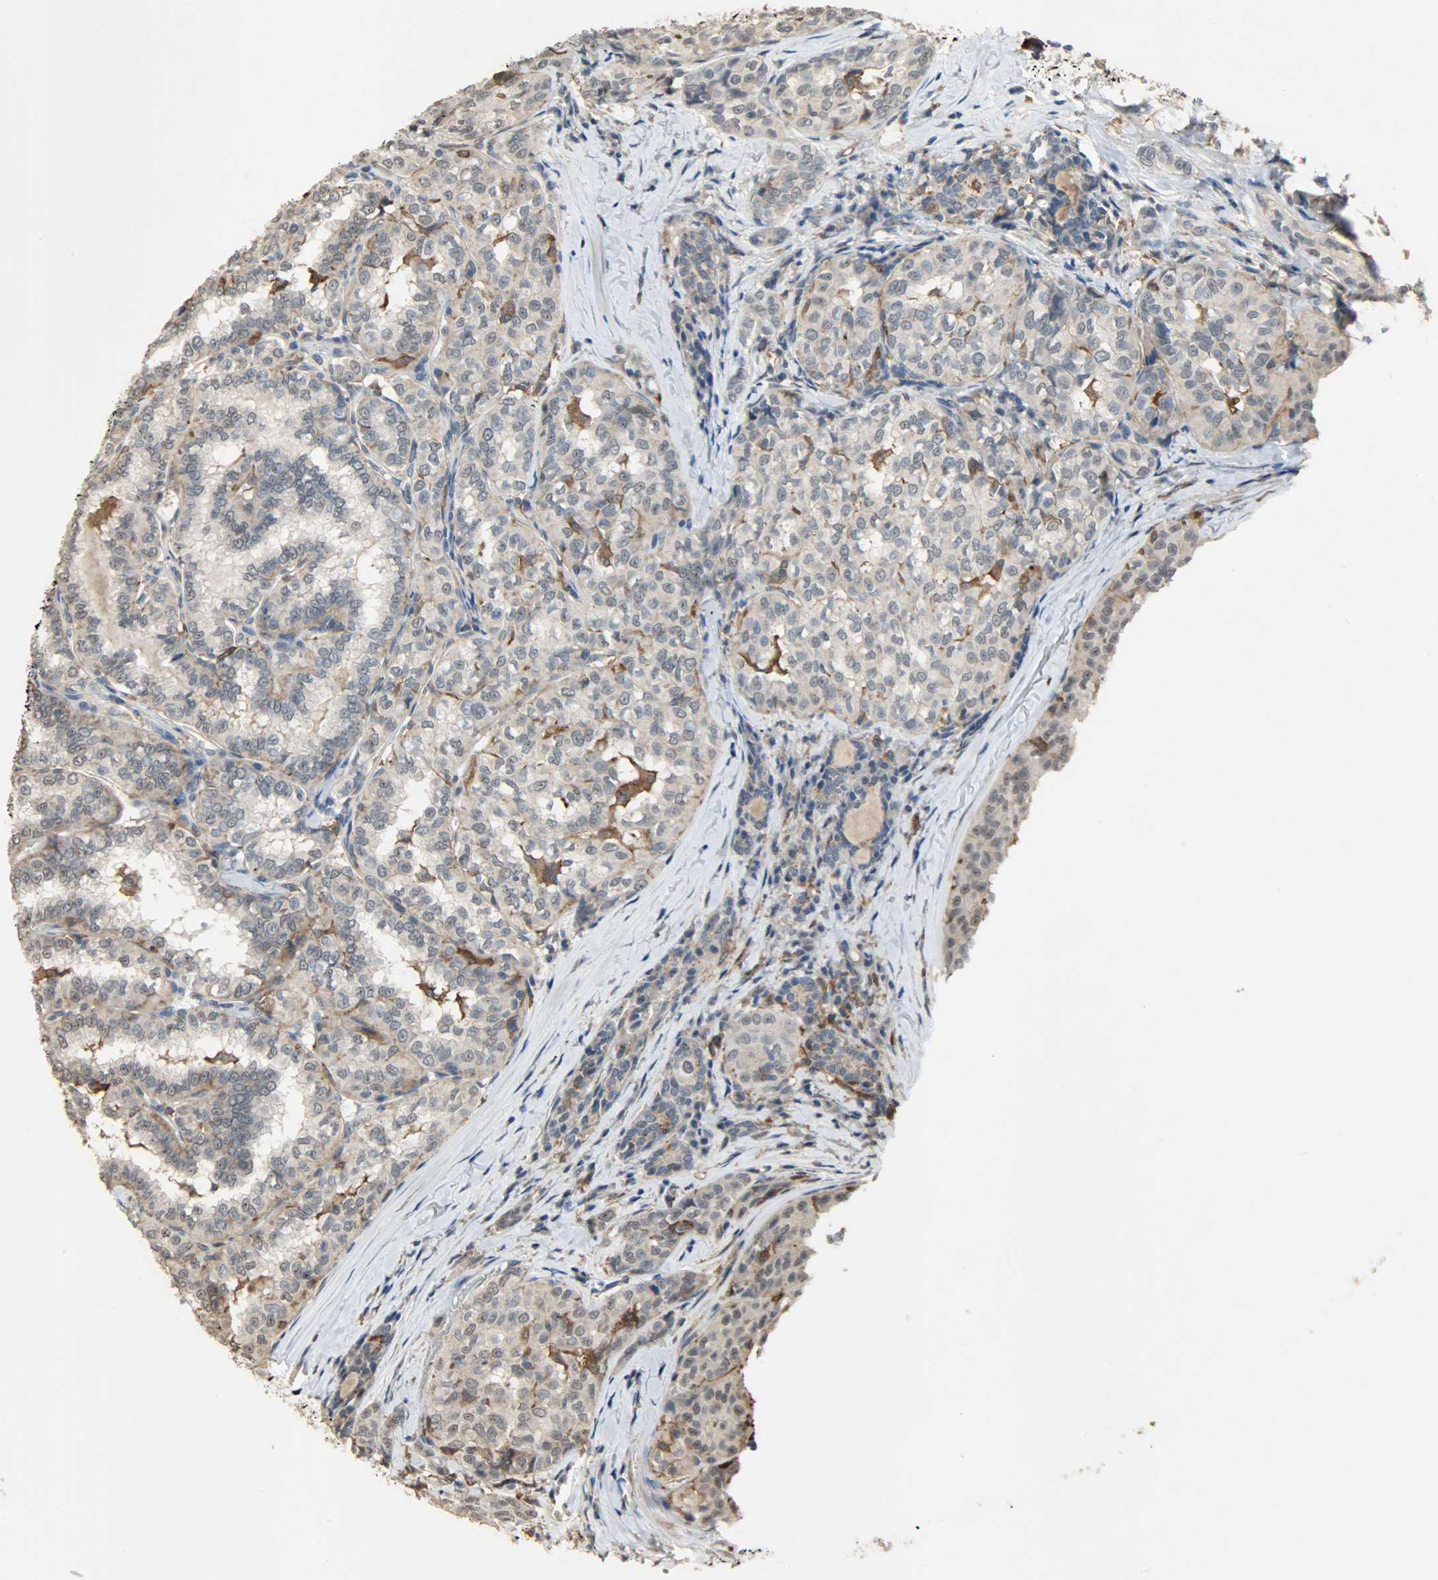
{"staining": {"intensity": "weak", "quantity": "<25%", "location": "cytoplasmic/membranous"}, "tissue": "thyroid cancer", "cell_type": "Tumor cells", "image_type": "cancer", "snomed": [{"axis": "morphology", "description": "Papillary adenocarcinoma, NOS"}, {"axis": "topography", "description": "Thyroid gland"}], "caption": "DAB (3,3'-diaminobenzidine) immunohistochemical staining of thyroid papillary adenocarcinoma exhibits no significant positivity in tumor cells.", "gene": "SKAP2", "patient": {"sex": "female", "age": 30}}